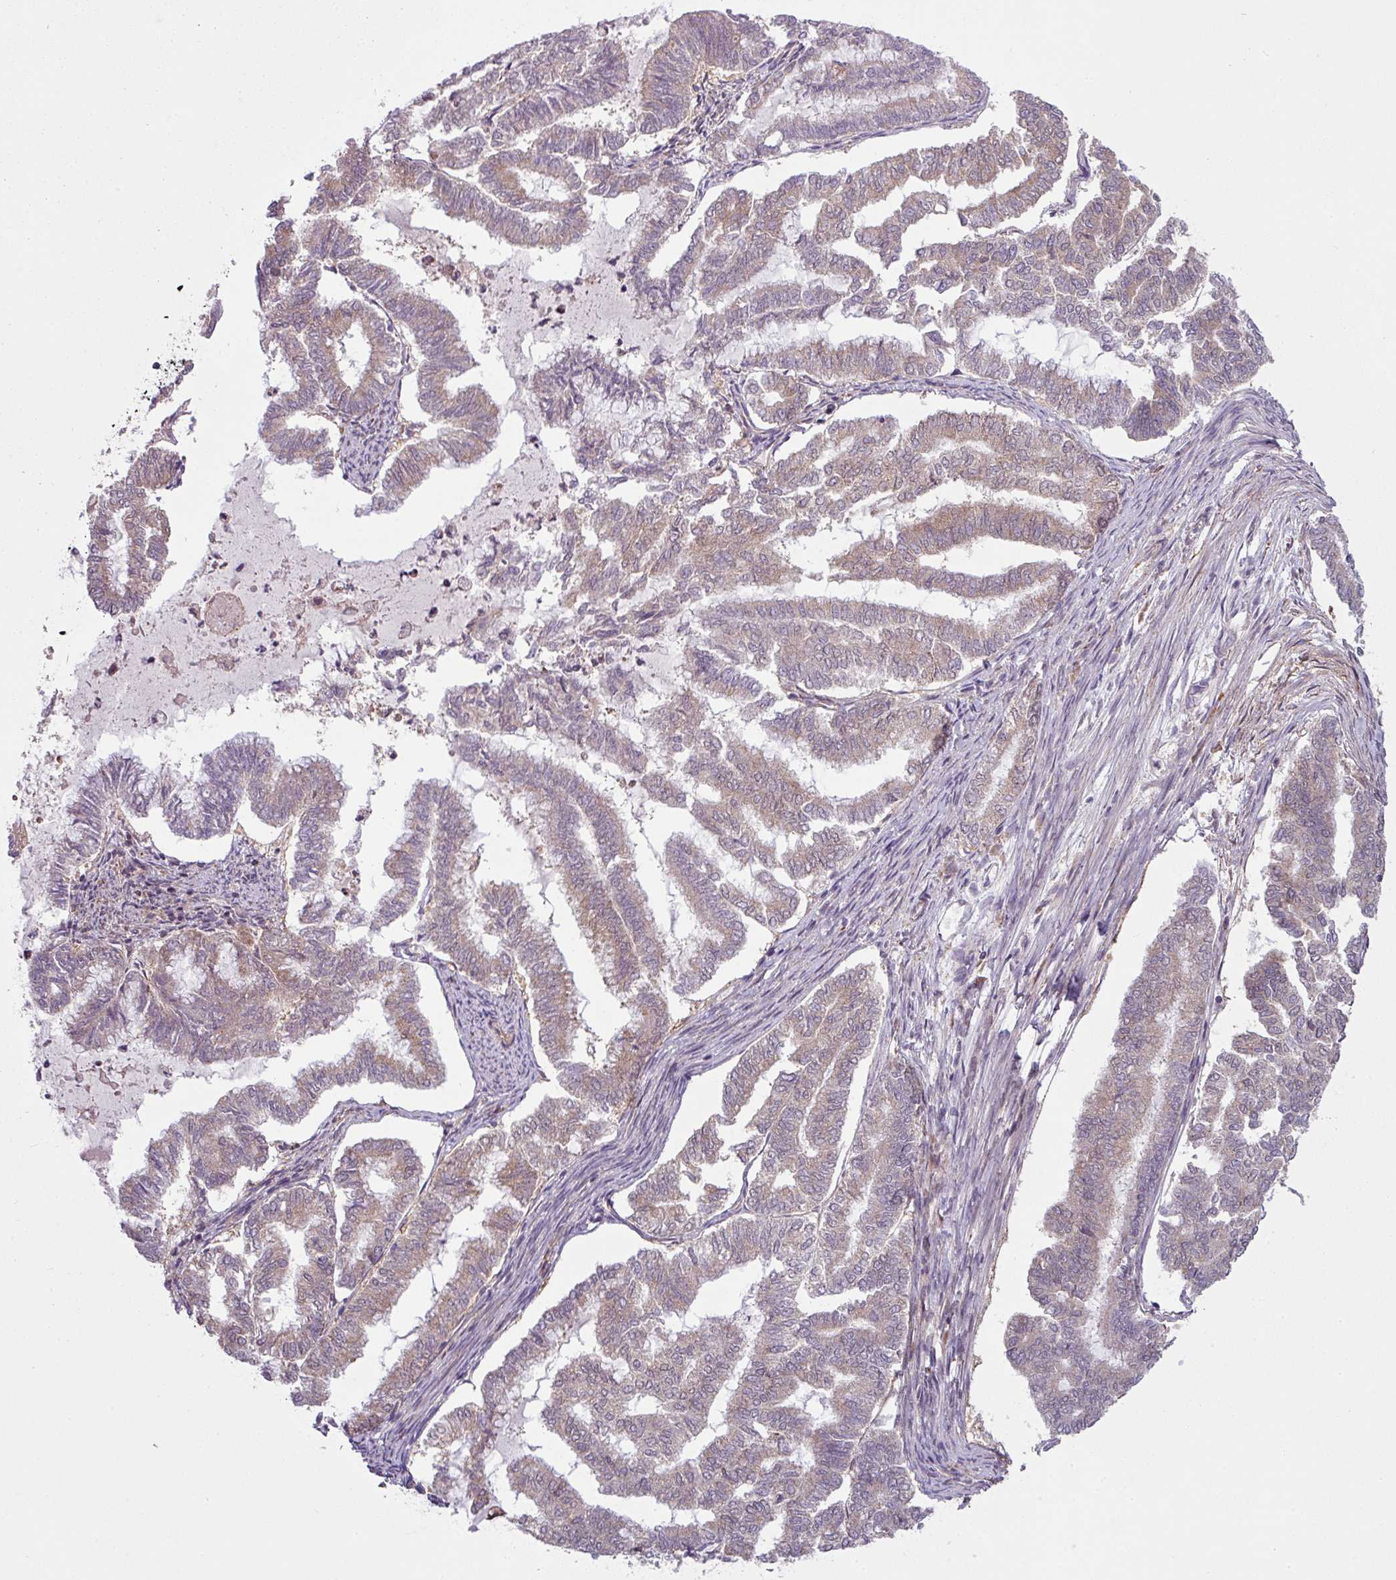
{"staining": {"intensity": "weak", "quantity": "25%-75%", "location": "cytoplasmic/membranous"}, "tissue": "endometrial cancer", "cell_type": "Tumor cells", "image_type": "cancer", "snomed": [{"axis": "morphology", "description": "Adenocarcinoma, NOS"}, {"axis": "topography", "description": "Endometrium"}], "caption": "IHC staining of endometrial cancer (adenocarcinoma), which exhibits low levels of weak cytoplasmic/membranous expression in about 25%-75% of tumor cells indicating weak cytoplasmic/membranous protein staining. The staining was performed using DAB (3,3'-diaminobenzidine) (brown) for protein detection and nuclei were counterstained in hematoxylin (blue).", "gene": "ZC2HC1C", "patient": {"sex": "female", "age": 79}}